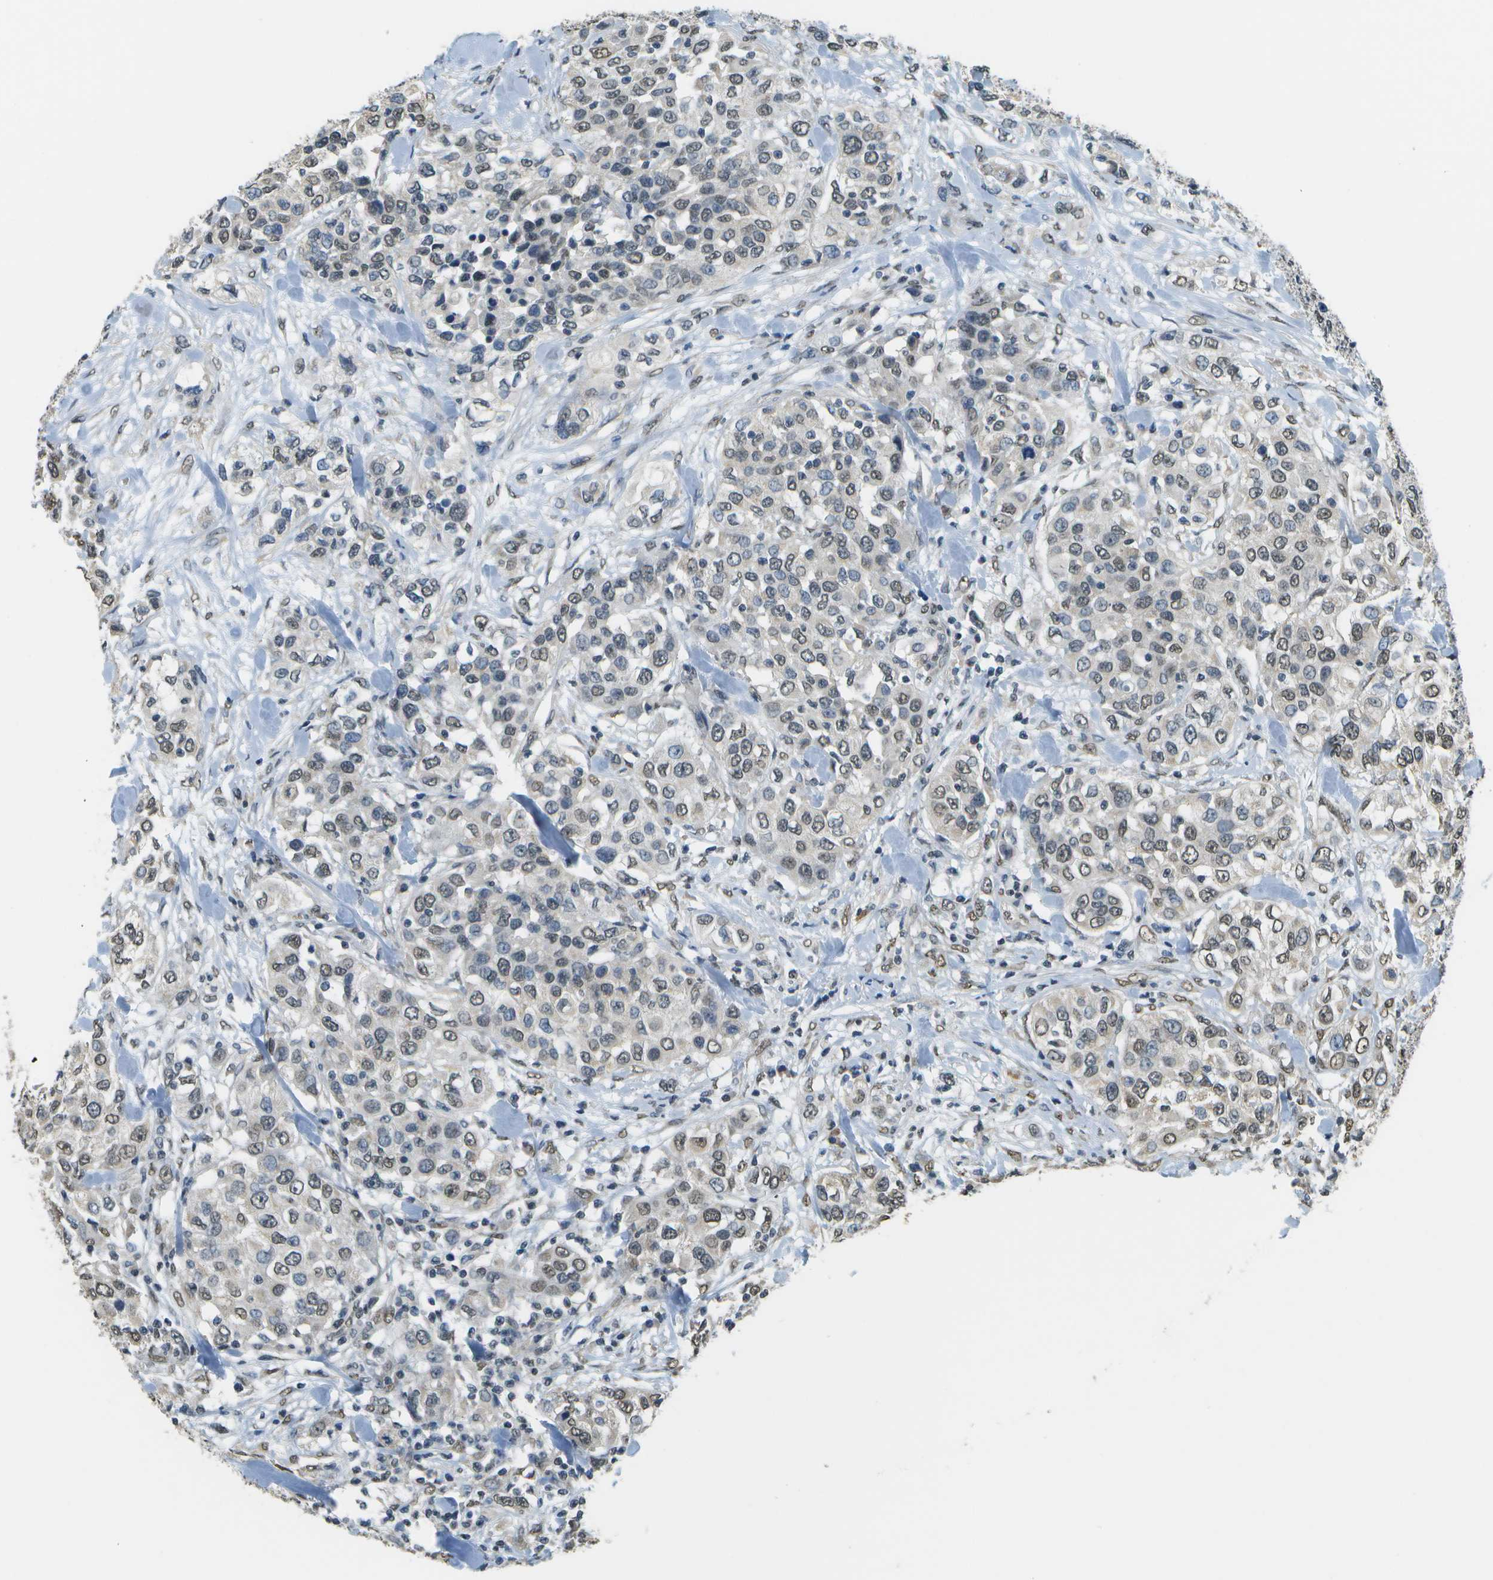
{"staining": {"intensity": "weak", "quantity": ">75%", "location": "nuclear"}, "tissue": "urothelial cancer", "cell_type": "Tumor cells", "image_type": "cancer", "snomed": [{"axis": "morphology", "description": "Urothelial carcinoma, High grade"}, {"axis": "topography", "description": "Urinary bladder"}], "caption": "Tumor cells demonstrate low levels of weak nuclear staining in about >75% of cells in human urothelial carcinoma (high-grade).", "gene": "ABL2", "patient": {"sex": "female", "age": 80}}